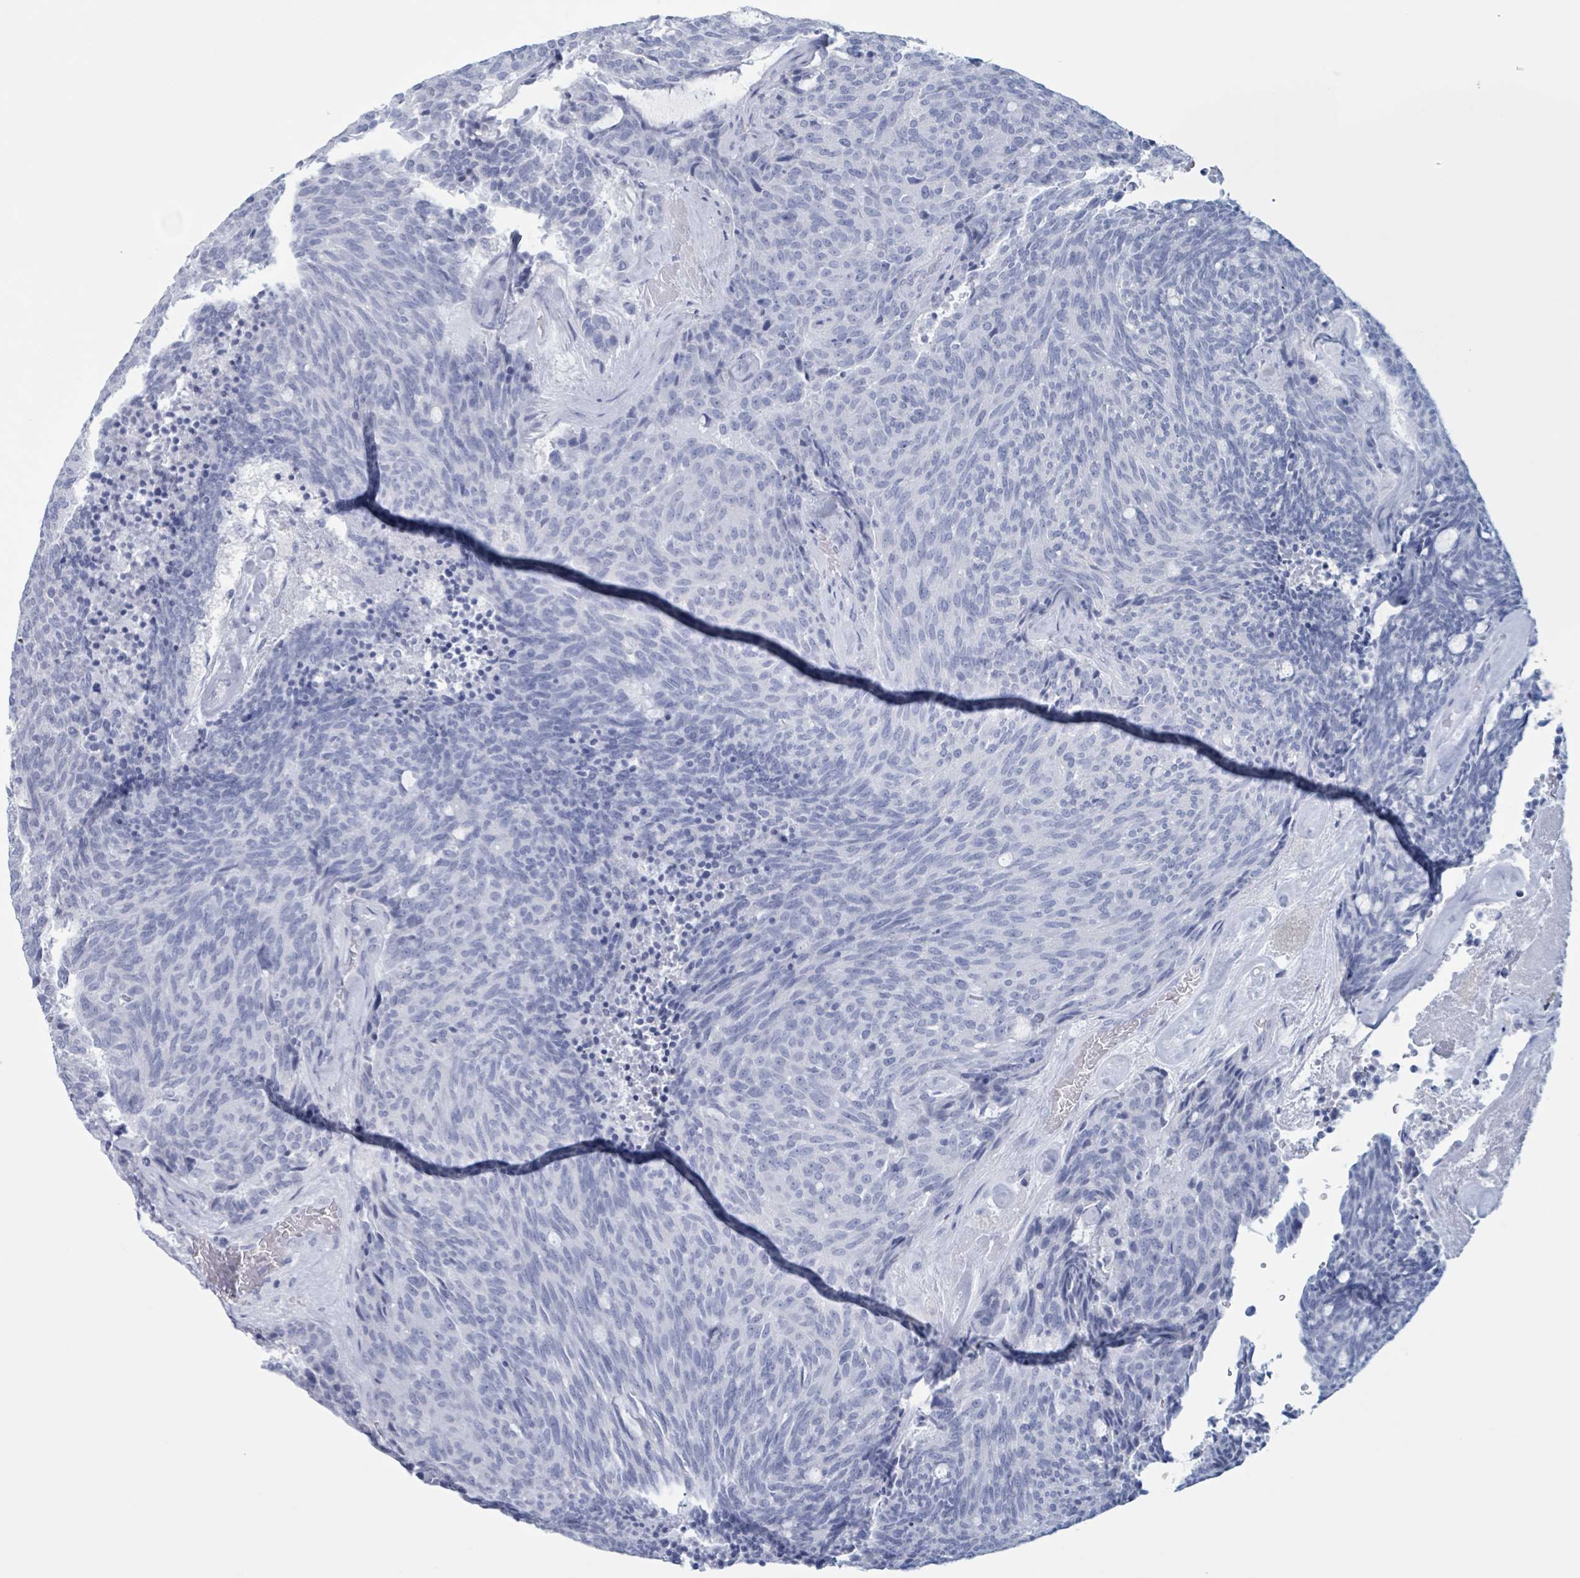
{"staining": {"intensity": "negative", "quantity": "none", "location": "none"}, "tissue": "carcinoid", "cell_type": "Tumor cells", "image_type": "cancer", "snomed": [{"axis": "morphology", "description": "Carcinoid, malignant, NOS"}, {"axis": "topography", "description": "Pancreas"}], "caption": "The micrograph displays no staining of tumor cells in carcinoid (malignant).", "gene": "KLK4", "patient": {"sex": "female", "age": 54}}